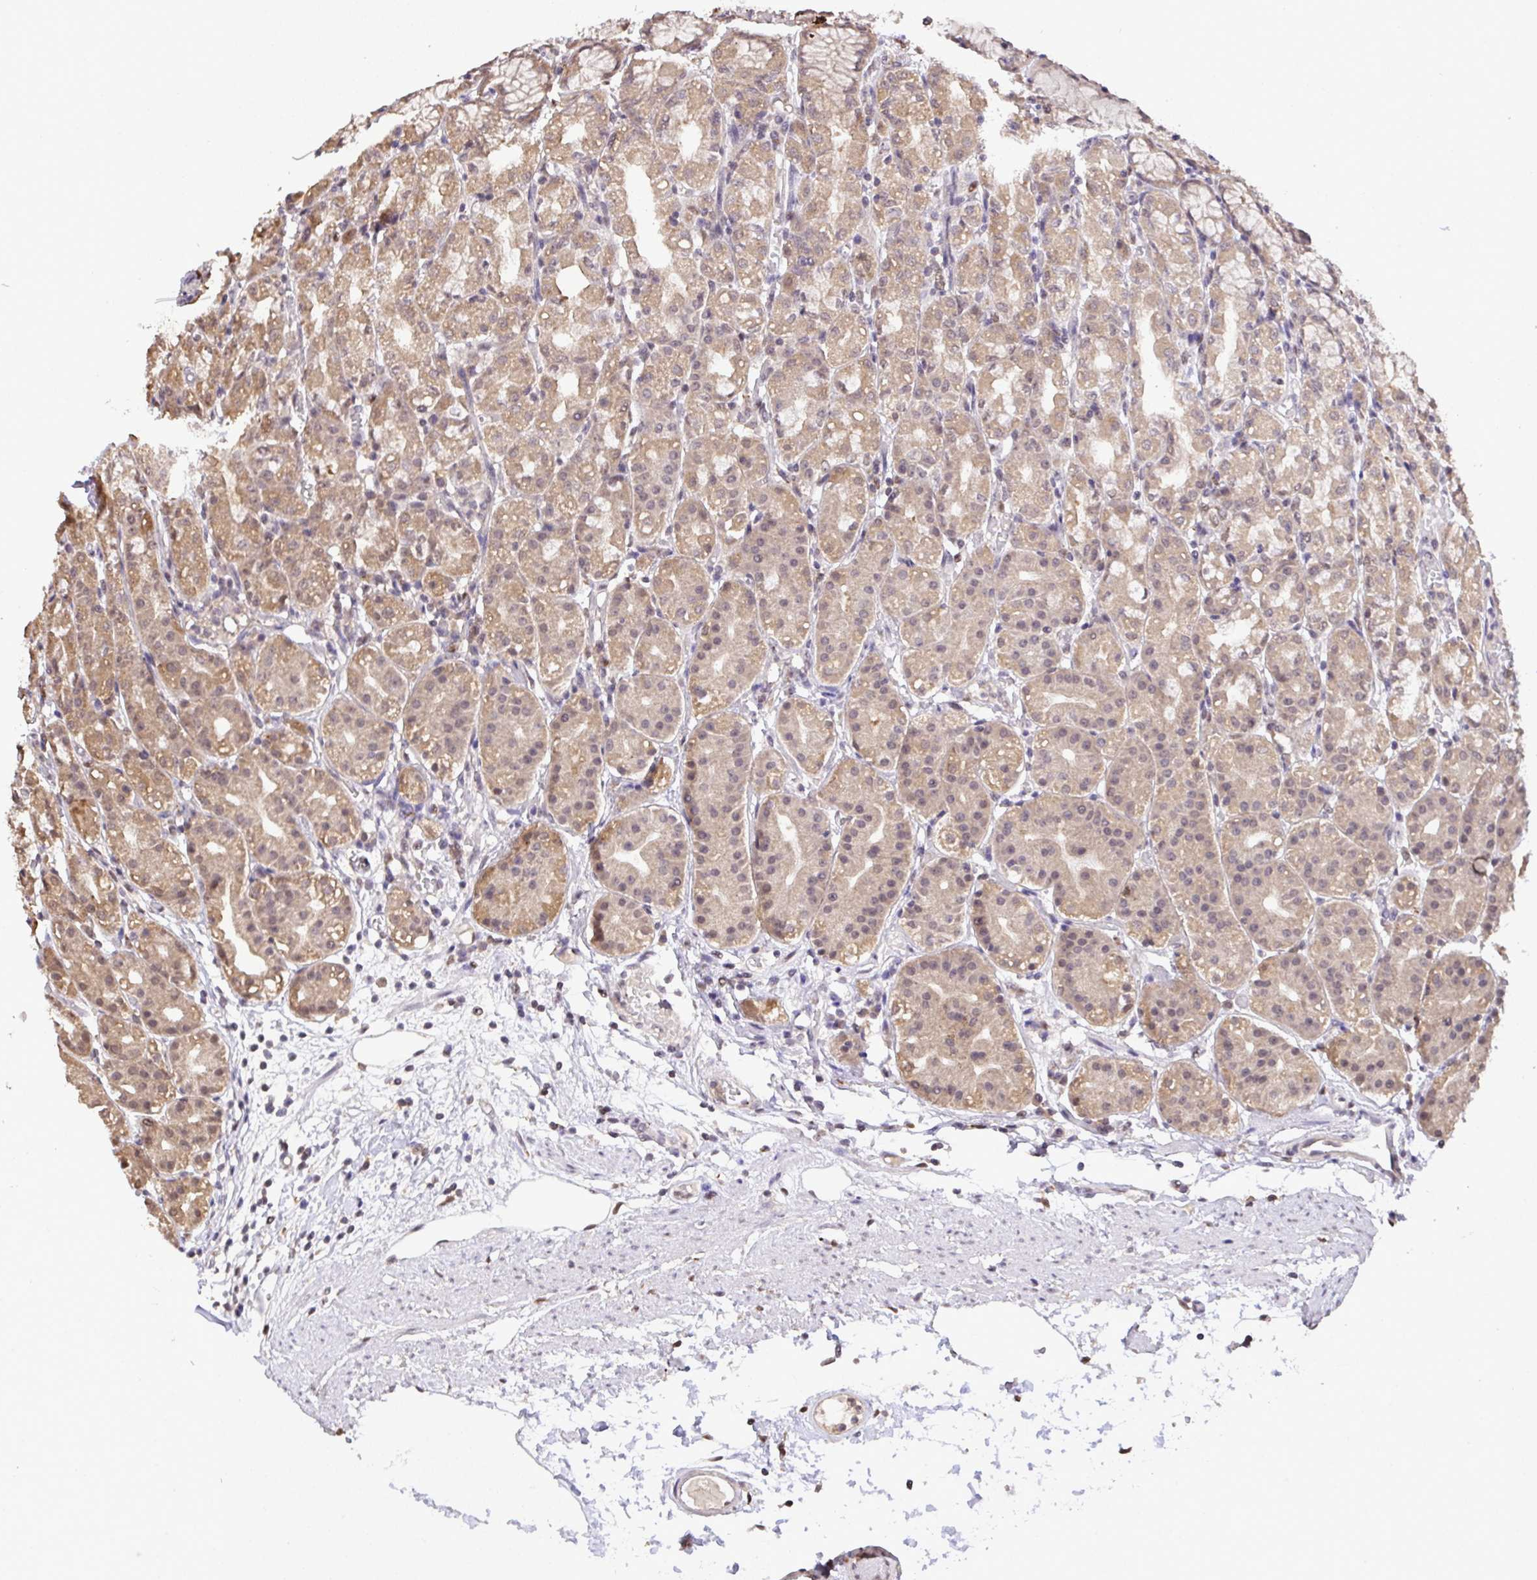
{"staining": {"intensity": "moderate", "quantity": ">75%", "location": "cytoplasmic/membranous,nuclear"}, "tissue": "stomach", "cell_type": "Glandular cells", "image_type": "normal", "snomed": [{"axis": "morphology", "description": "Normal tissue, NOS"}, {"axis": "topography", "description": "Stomach"}], "caption": "Immunohistochemical staining of unremarkable human stomach displays moderate cytoplasmic/membranous,nuclear protein expression in about >75% of glandular cells. Using DAB (brown) and hematoxylin (blue) stains, captured at high magnification using brightfield microscopy.", "gene": "C12orf57", "patient": {"sex": "female", "age": 57}}